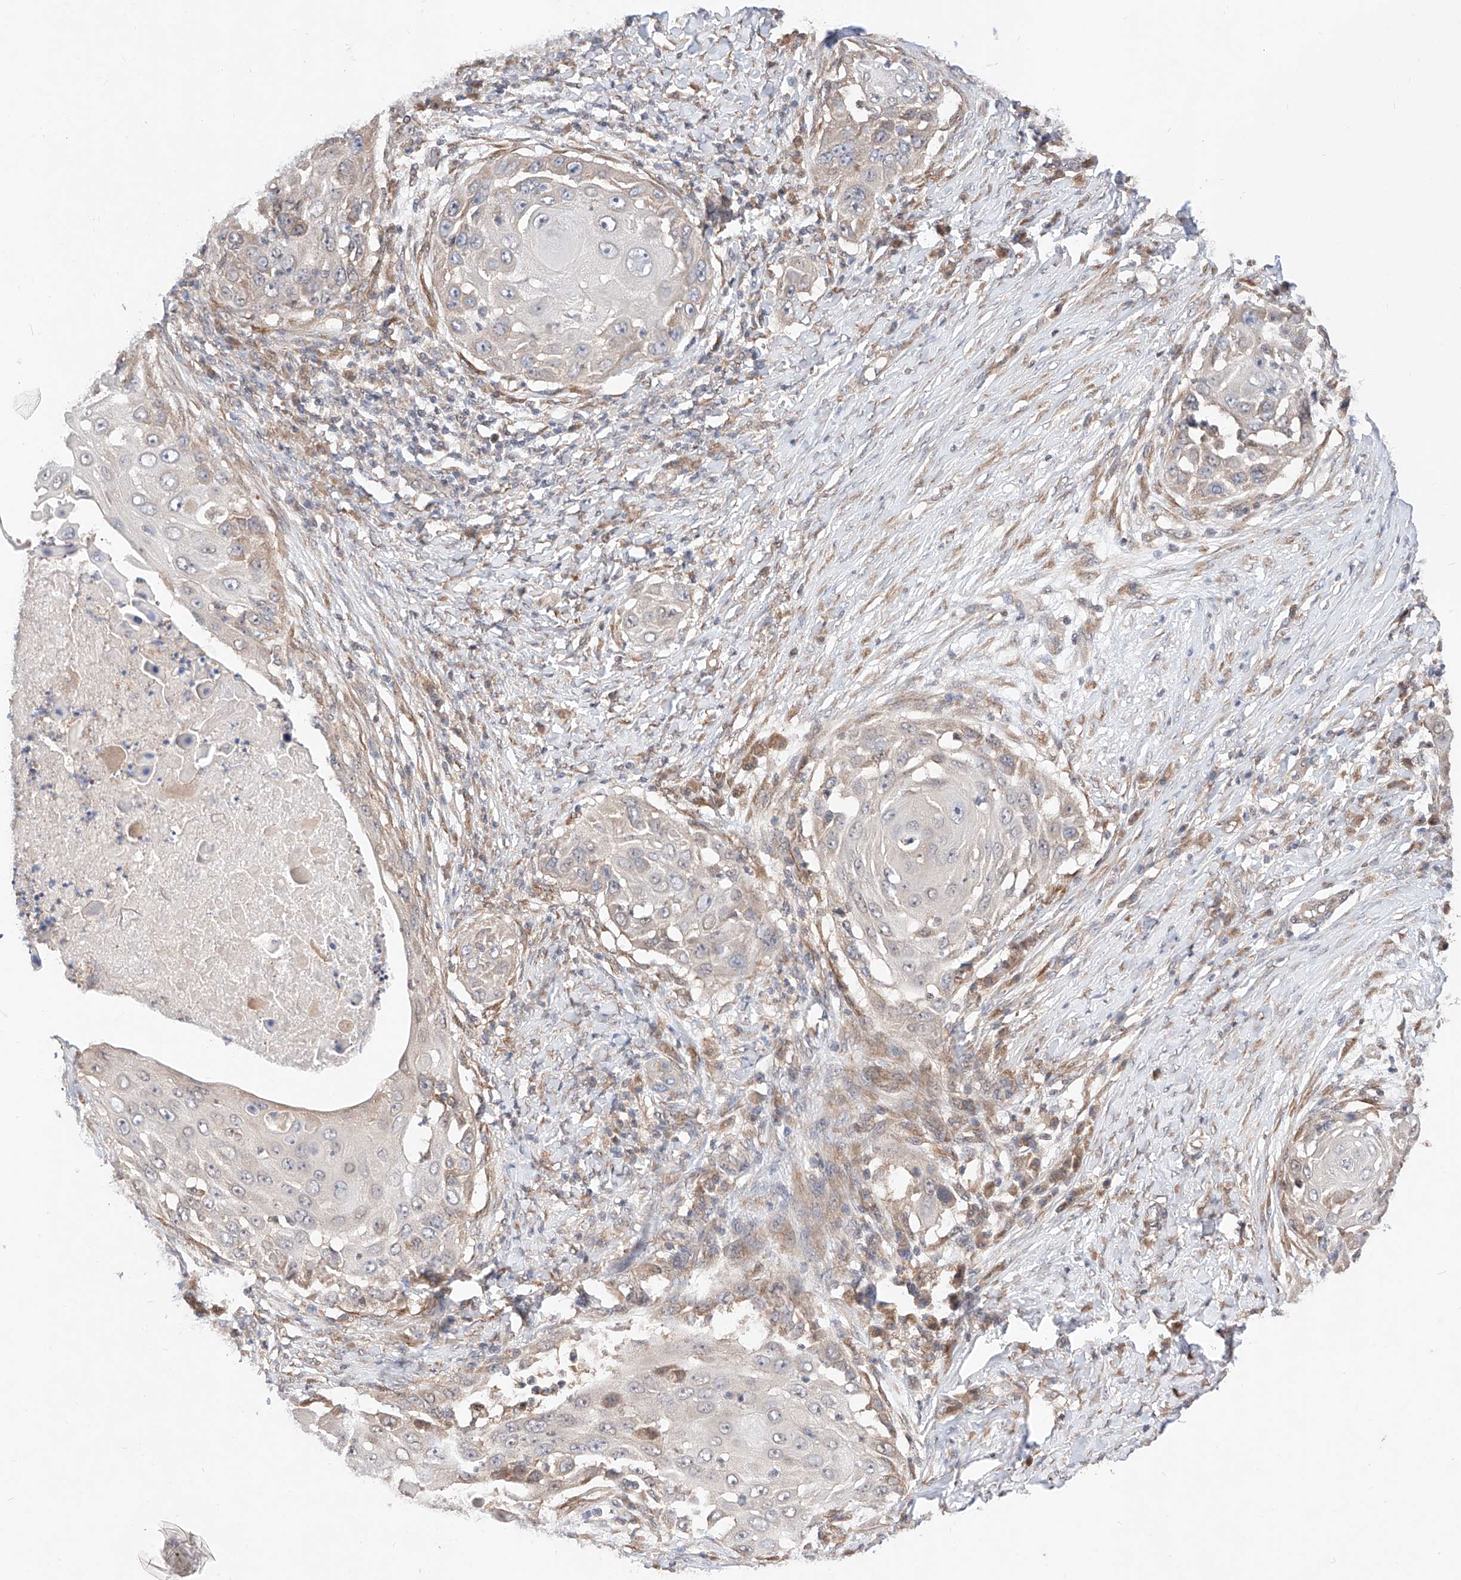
{"staining": {"intensity": "negative", "quantity": "none", "location": "none"}, "tissue": "skin cancer", "cell_type": "Tumor cells", "image_type": "cancer", "snomed": [{"axis": "morphology", "description": "Squamous cell carcinoma, NOS"}, {"axis": "topography", "description": "Skin"}], "caption": "A histopathology image of skin cancer stained for a protein demonstrates no brown staining in tumor cells. (Stains: DAB immunohistochemistry with hematoxylin counter stain, Microscopy: brightfield microscopy at high magnification).", "gene": "ZSCAN4", "patient": {"sex": "female", "age": 44}}